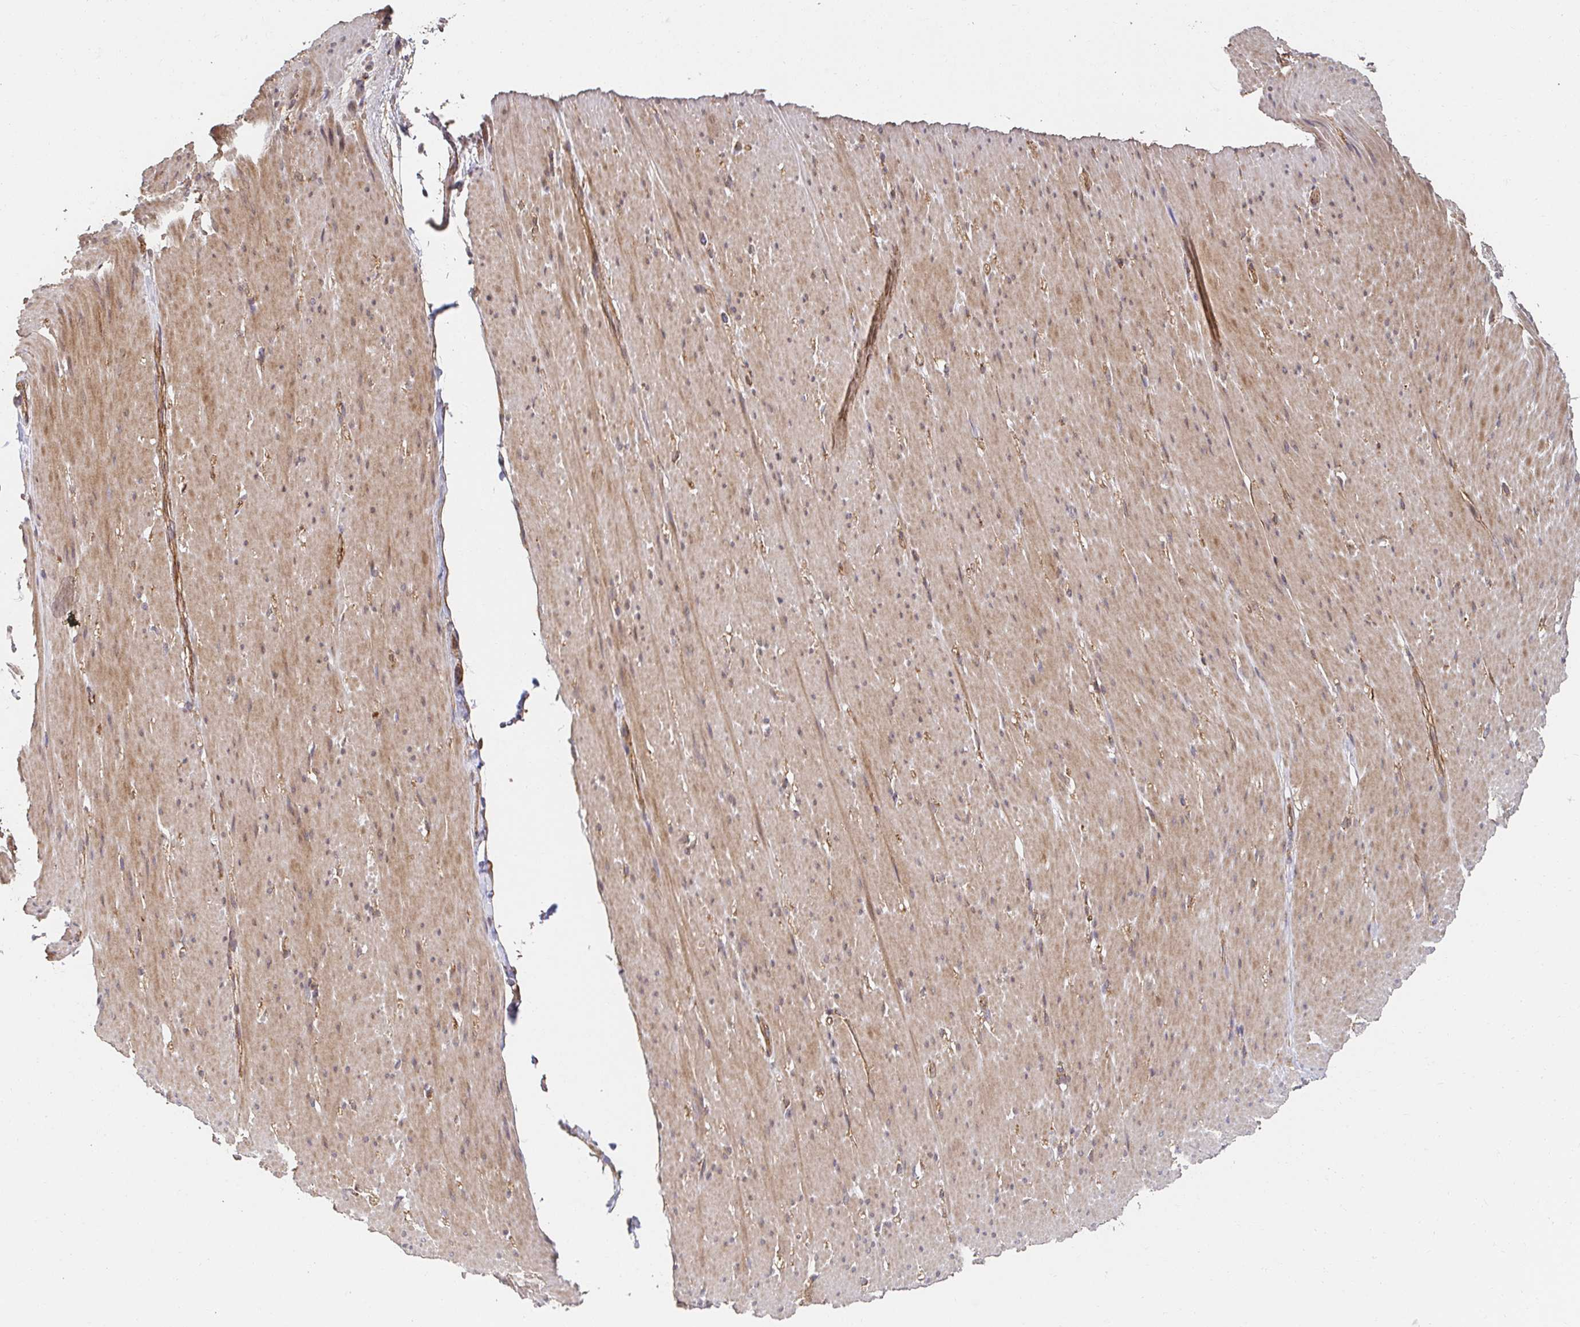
{"staining": {"intensity": "moderate", "quantity": "25%-75%", "location": "cytoplasmic/membranous"}, "tissue": "smooth muscle", "cell_type": "Smooth muscle cells", "image_type": "normal", "snomed": [{"axis": "morphology", "description": "Normal tissue, NOS"}, {"axis": "topography", "description": "Smooth muscle"}, {"axis": "topography", "description": "Rectum"}], "caption": "Benign smooth muscle shows moderate cytoplasmic/membranous staining in about 25%-75% of smooth muscle cells, visualized by immunohistochemistry.", "gene": "APBB1", "patient": {"sex": "male", "age": 53}}